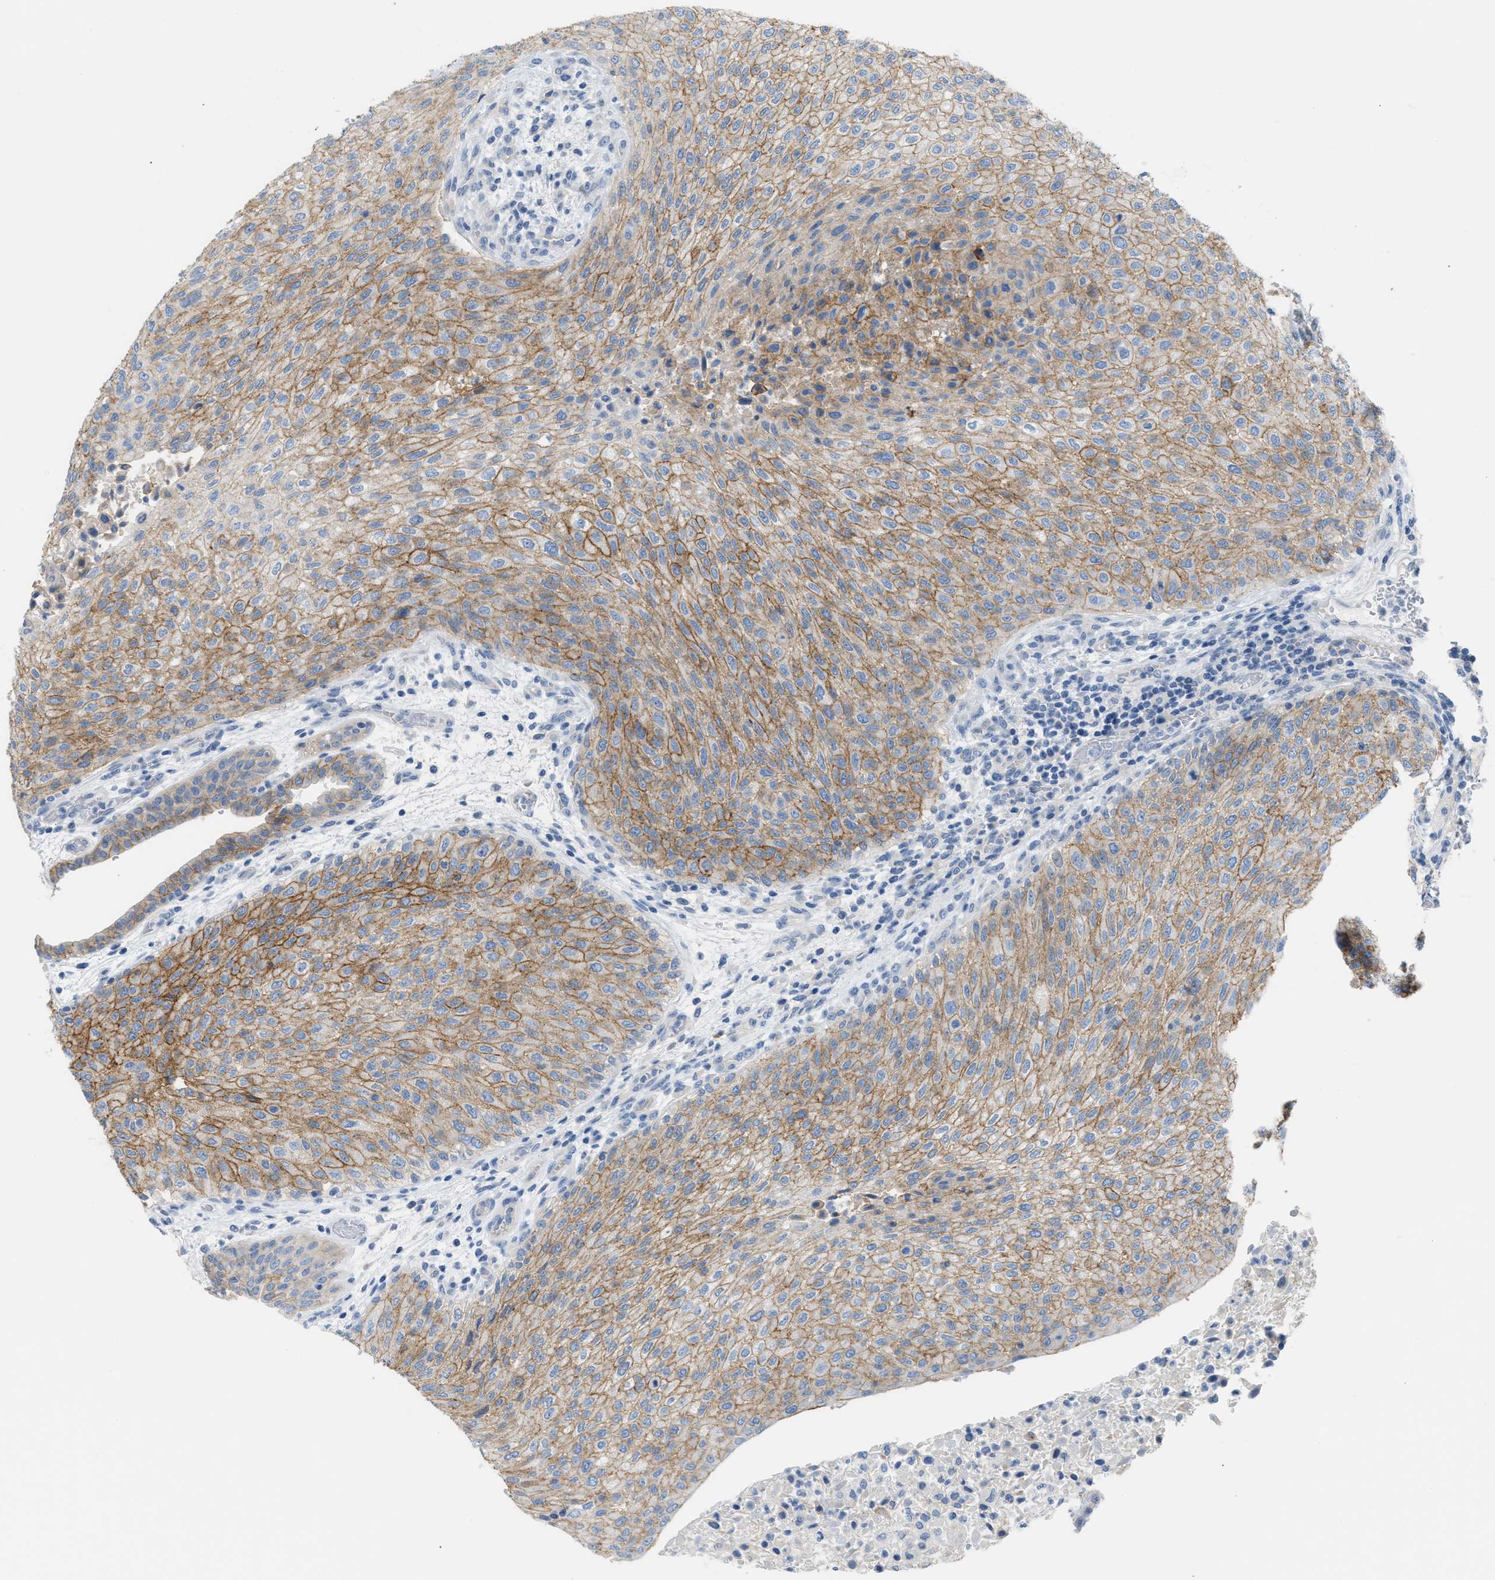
{"staining": {"intensity": "moderate", "quantity": ">75%", "location": "cytoplasmic/membranous"}, "tissue": "urothelial cancer", "cell_type": "Tumor cells", "image_type": "cancer", "snomed": [{"axis": "morphology", "description": "Urothelial carcinoma, Low grade"}, {"axis": "morphology", "description": "Urothelial carcinoma, High grade"}, {"axis": "topography", "description": "Urinary bladder"}], "caption": "Urothelial cancer stained for a protein (brown) demonstrates moderate cytoplasmic/membranous positive expression in about >75% of tumor cells.", "gene": "ERBB2", "patient": {"sex": "male", "age": 35}}